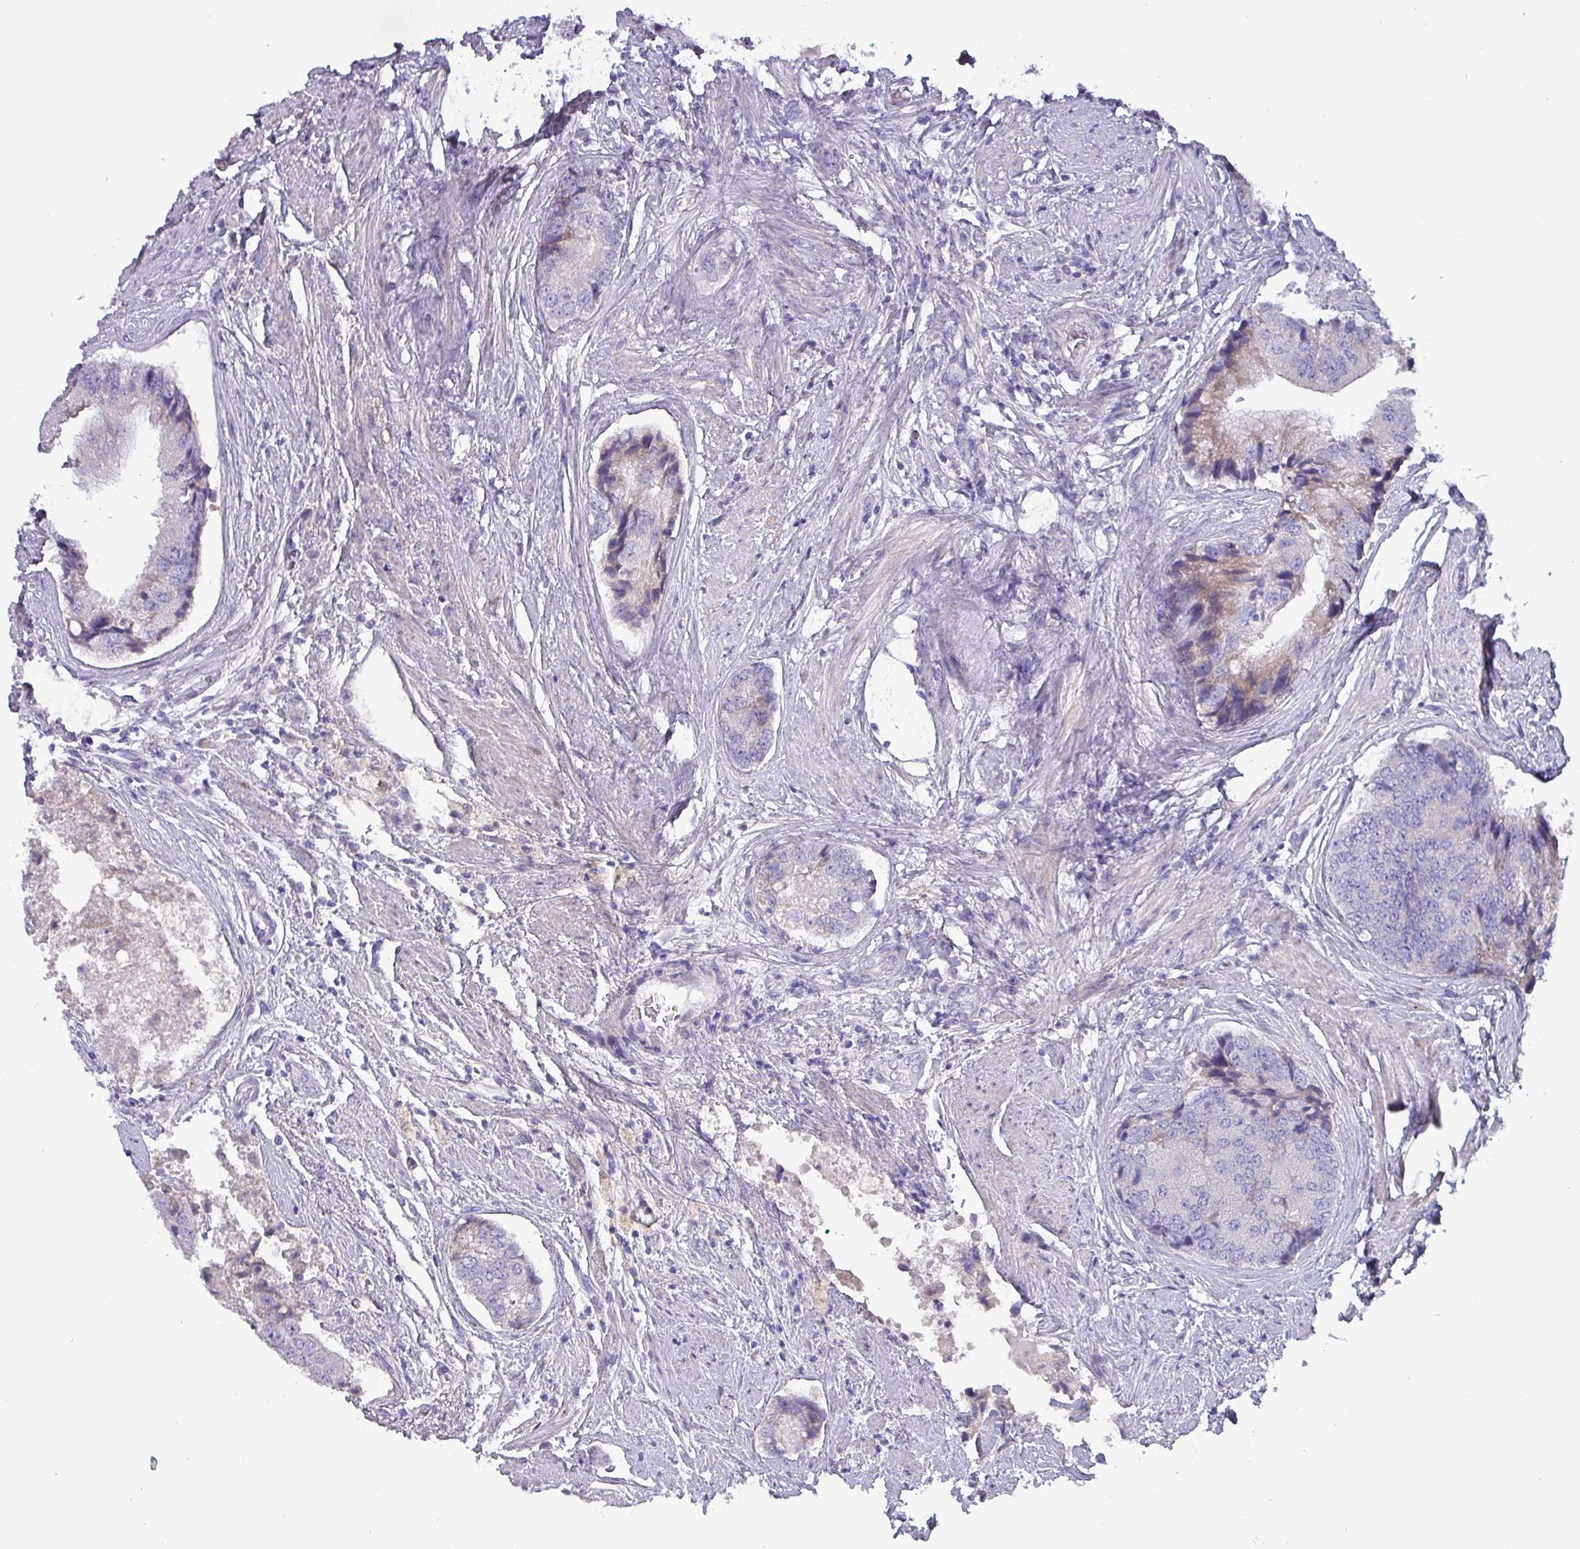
{"staining": {"intensity": "negative", "quantity": "none", "location": "none"}, "tissue": "prostate cancer", "cell_type": "Tumor cells", "image_type": "cancer", "snomed": [{"axis": "morphology", "description": "Adenocarcinoma, High grade"}, {"axis": "topography", "description": "Prostate"}], "caption": "This is a micrograph of IHC staining of high-grade adenocarcinoma (prostate), which shows no staining in tumor cells.", "gene": "HSD3B7", "patient": {"sex": "male", "age": 70}}